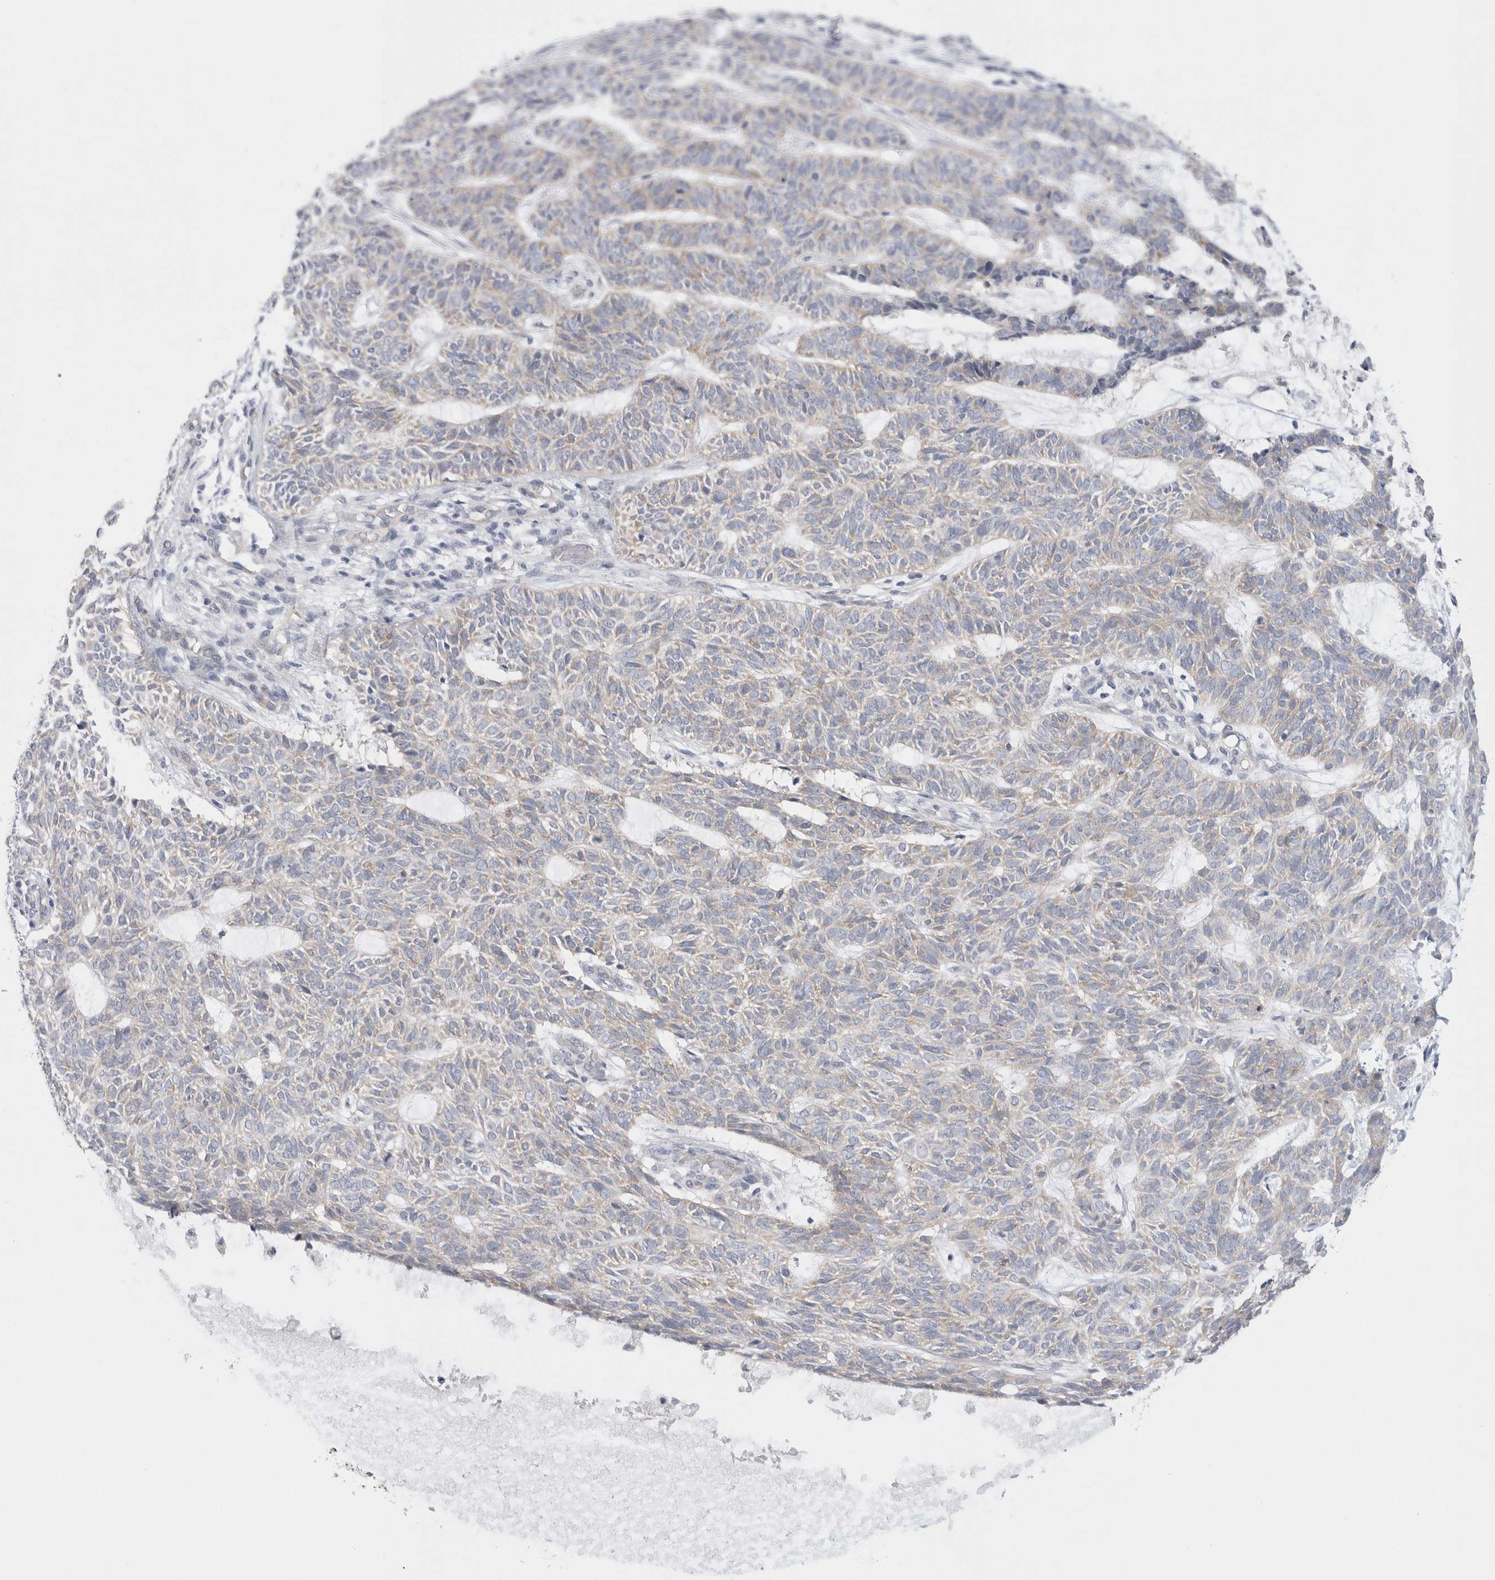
{"staining": {"intensity": "weak", "quantity": "<25%", "location": "cytoplasmic/membranous"}, "tissue": "skin cancer", "cell_type": "Tumor cells", "image_type": "cancer", "snomed": [{"axis": "morphology", "description": "Basal cell carcinoma"}, {"axis": "topography", "description": "Skin"}], "caption": "High power microscopy photomicrograph of an IHC photomicrograph of skin cancer (basal cell carcinoma), revealing no significant expression in tumor cells.", "gene": "WIPF2", "patient": {"sex": "male", "age": 87}}